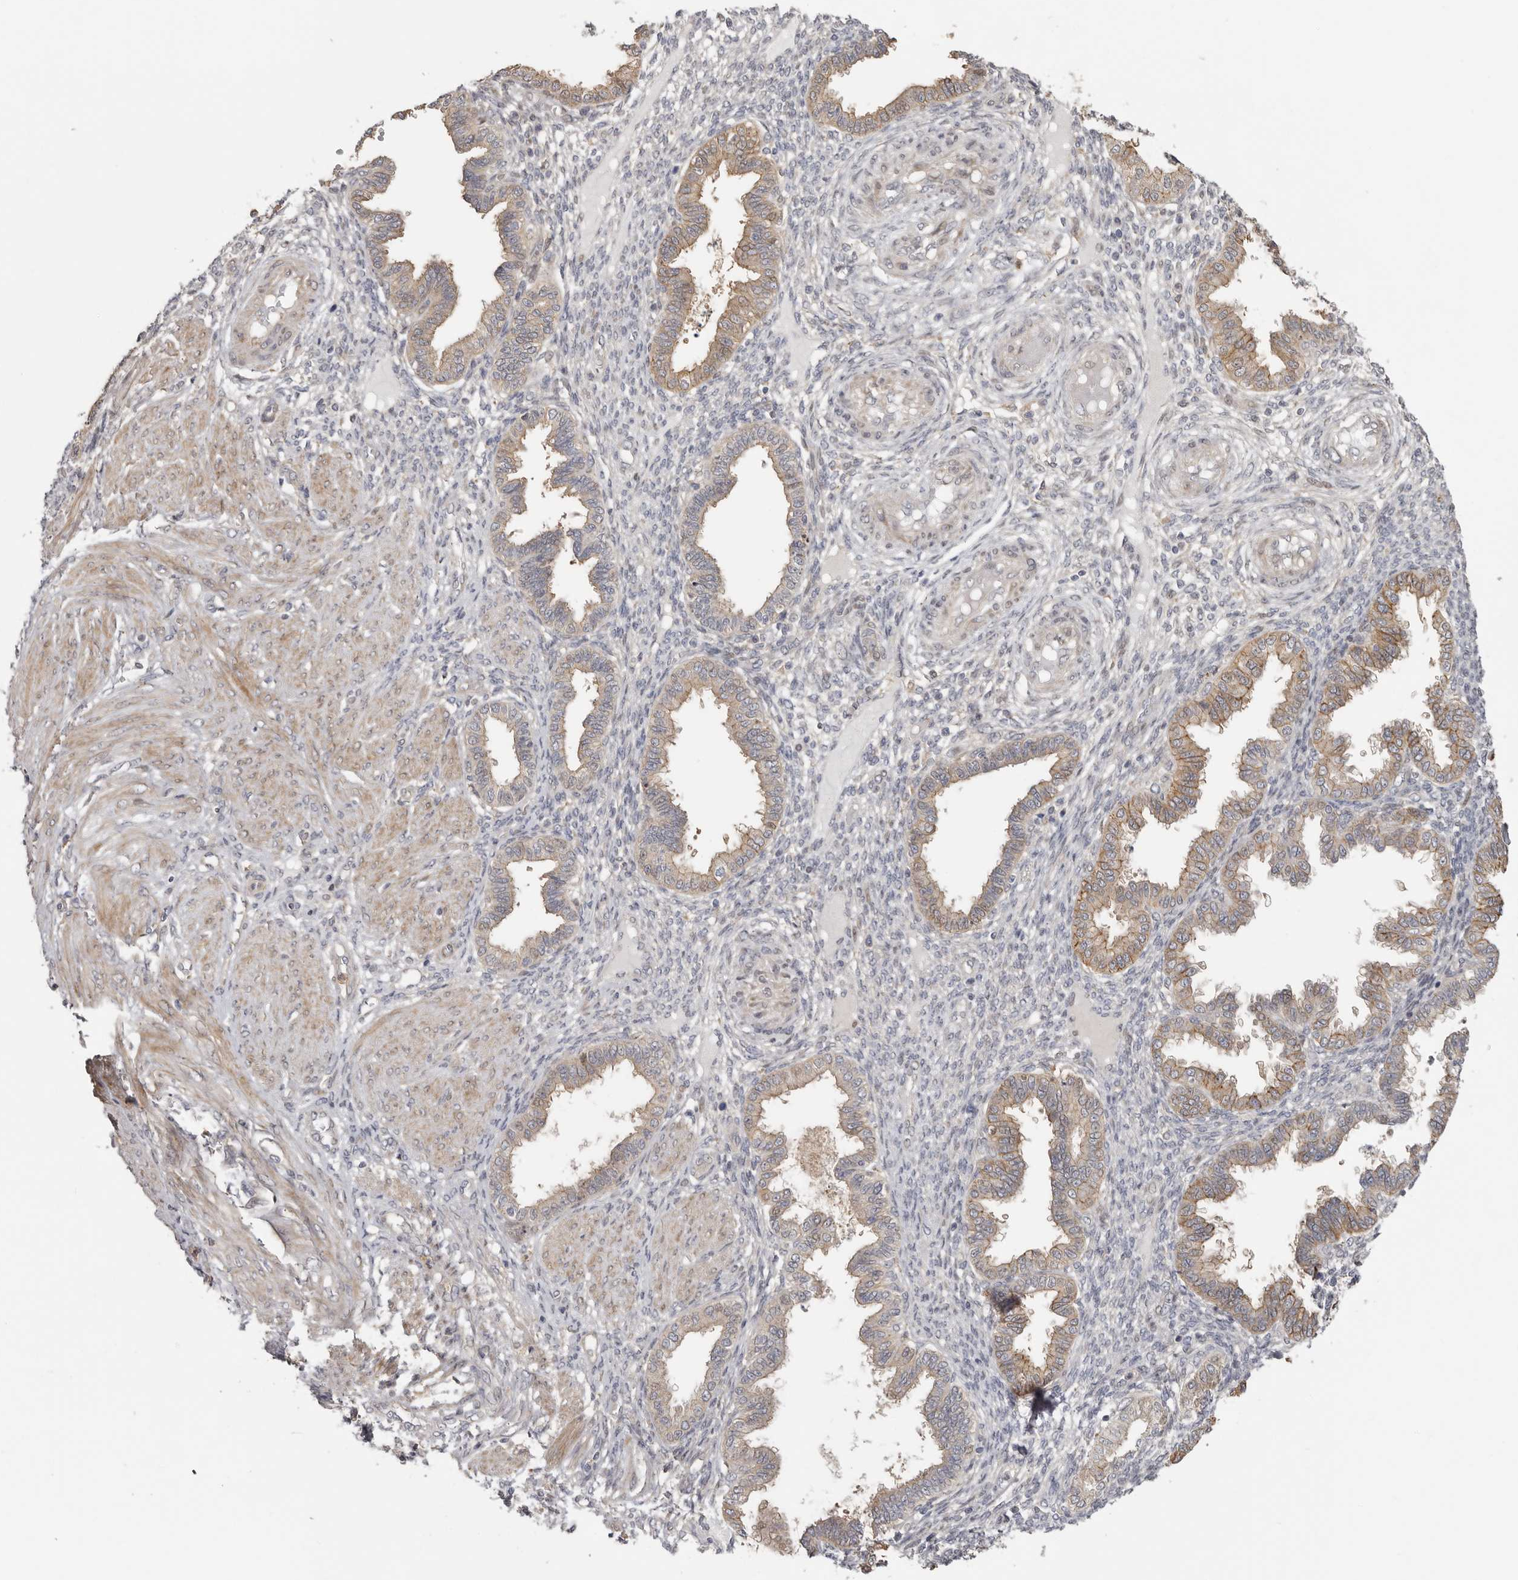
{"staining": {"intensity": "weak", "quantity": "25%-75%", "location": "cytoplasmic/membranous"}, "tissue": "endometrium", "cell_type": "Cells in endometrial stroma", "image_type": "normal", "snomed": [{"axis": "morphology", "description": "Normal tissue, NOS"}, {"axis": "topography", "description": "Endometrium"}], "caption": "Endometrium stained with a brown dye reveals weak cytoplasmic/membranous positive expression in about 25%-75% of cells in endometrial stroma.", "gene": "MSRB2", "patient": {"sex": "female", "age": 33}}